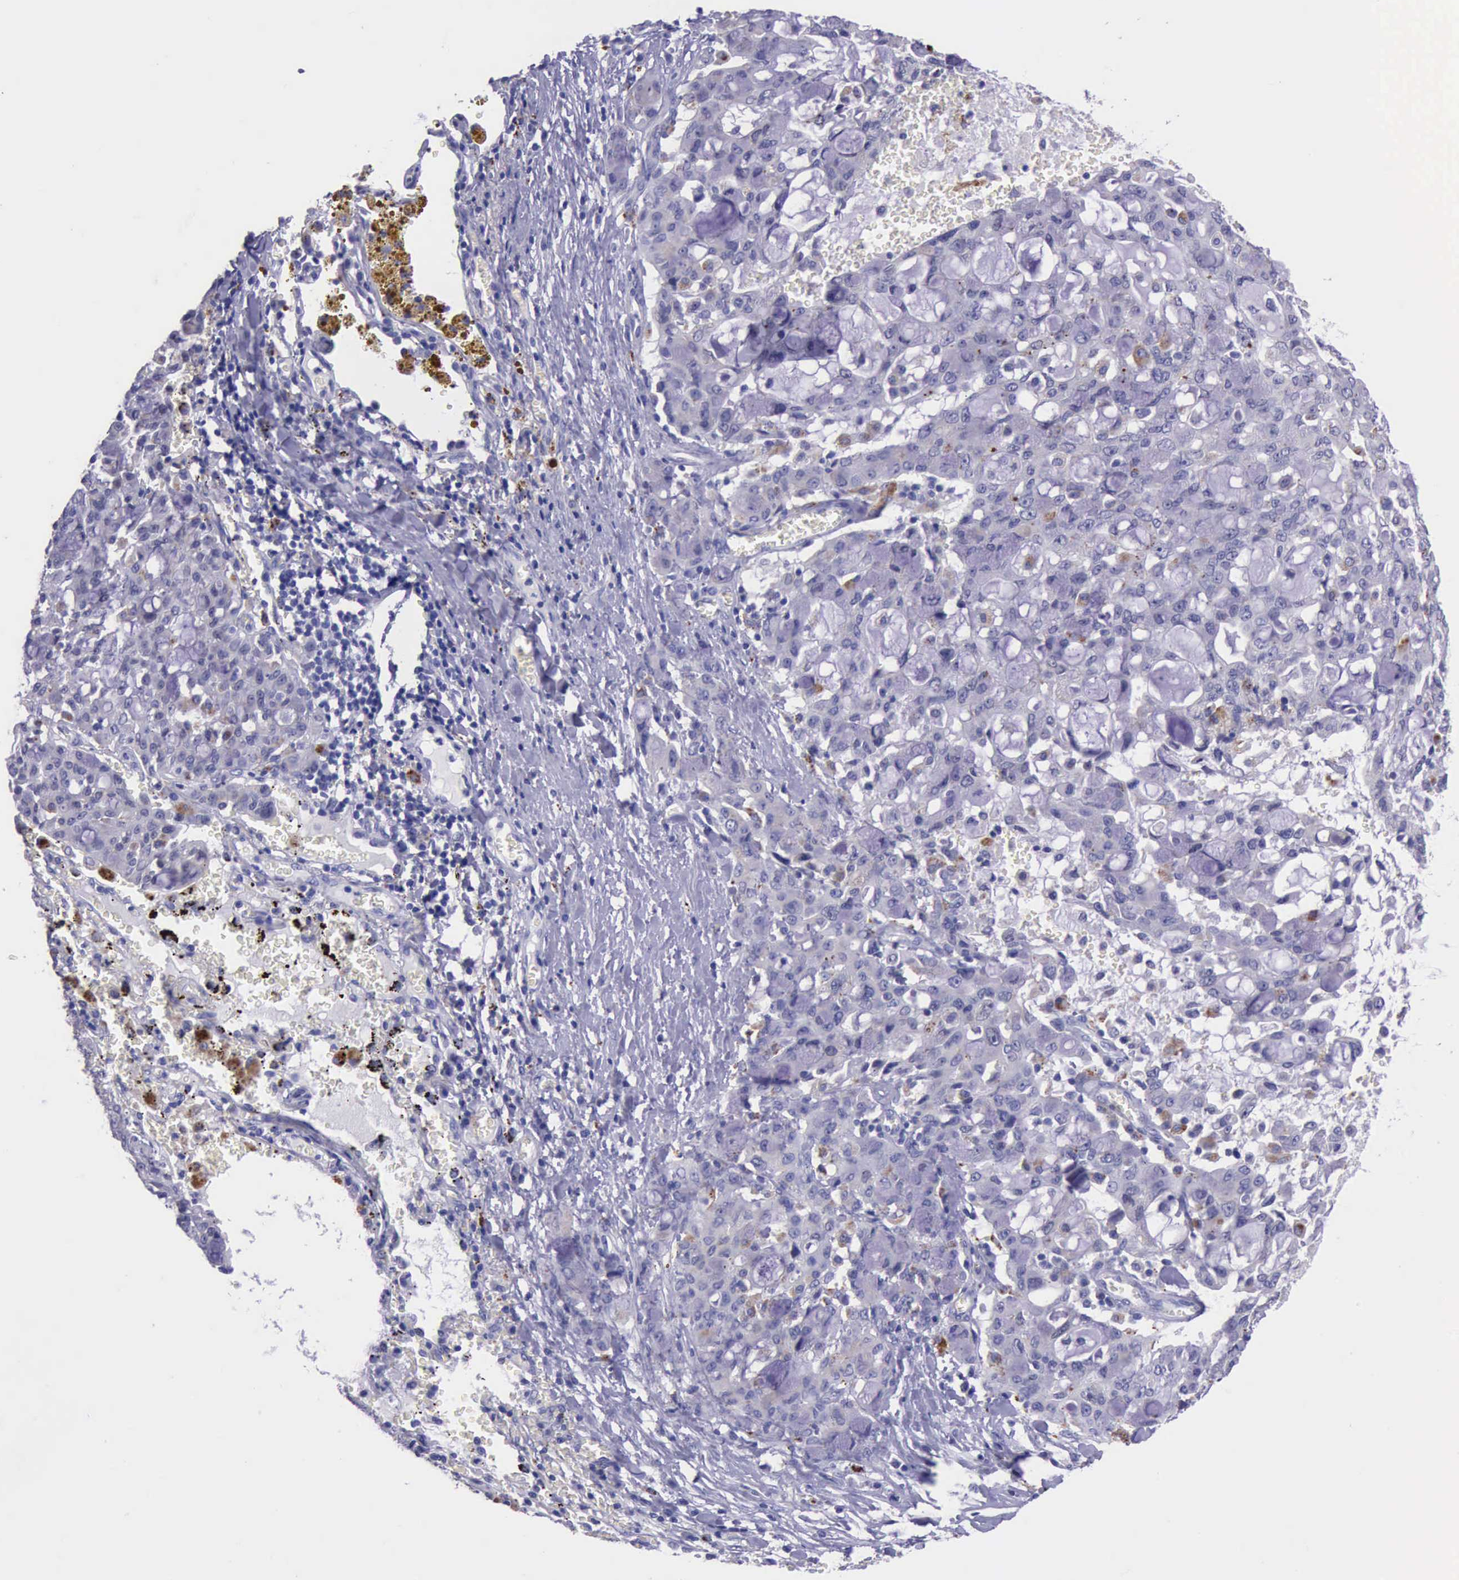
{"staining": {"intensity": "negative", "quantity": "none", "location": "none"}, "tissue": "lung cancer", "cell_type": "Tumor cells", "image_type": "cancer", "snomed": [{"axis": "morphology", "description": "Adenocarcinoma, NOS"}, {"axis": "topography", "description": "Lung"}], "caption": "Immunohistochemistry (IHC) of human lung adenocarcinoma exhibits no expression in tumor cells. Nuclei are stained in blue.", "gene": "GLA", "patient": {"sex": "female", "age": 44}}